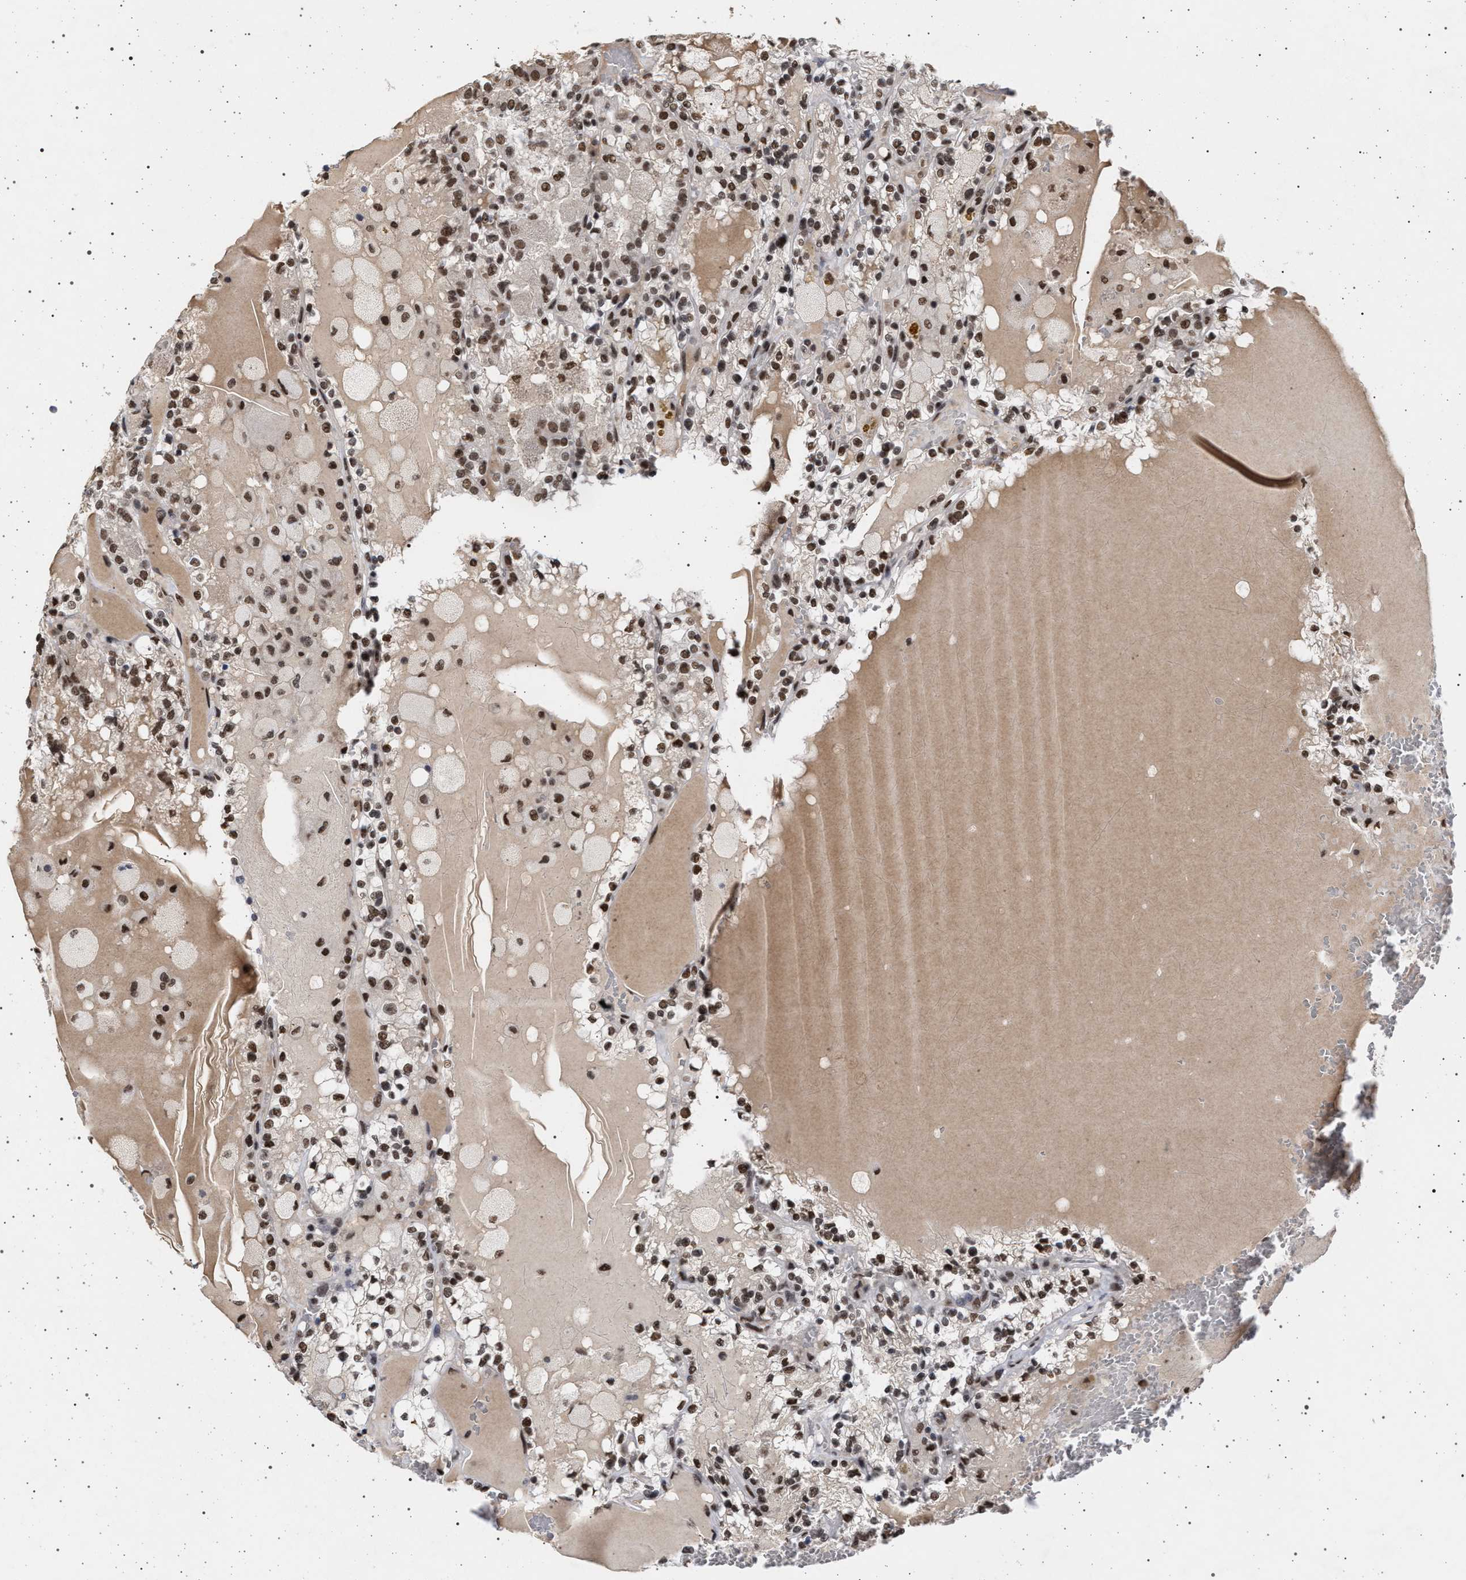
{"staining": {"intensity": "moderate", "quantity": ">75%", "location": "nuclear"}, "tissue": "renal cancer", "cell_type": "Tumor cells", "image_type": "cancer", "snomed": [{"axis": "morphology", "description": "Adenocarcinoma, NOS"}, {"axis": "topography", "description": "Kidney"}], "caption": "Tumor cells exhibit medium levels of moderate nuclear expression in approximately >75% of cells in human adenocarcinoma (renal).", "gene": "PHF12", "patient": {"sex": "female", "age": 56}}